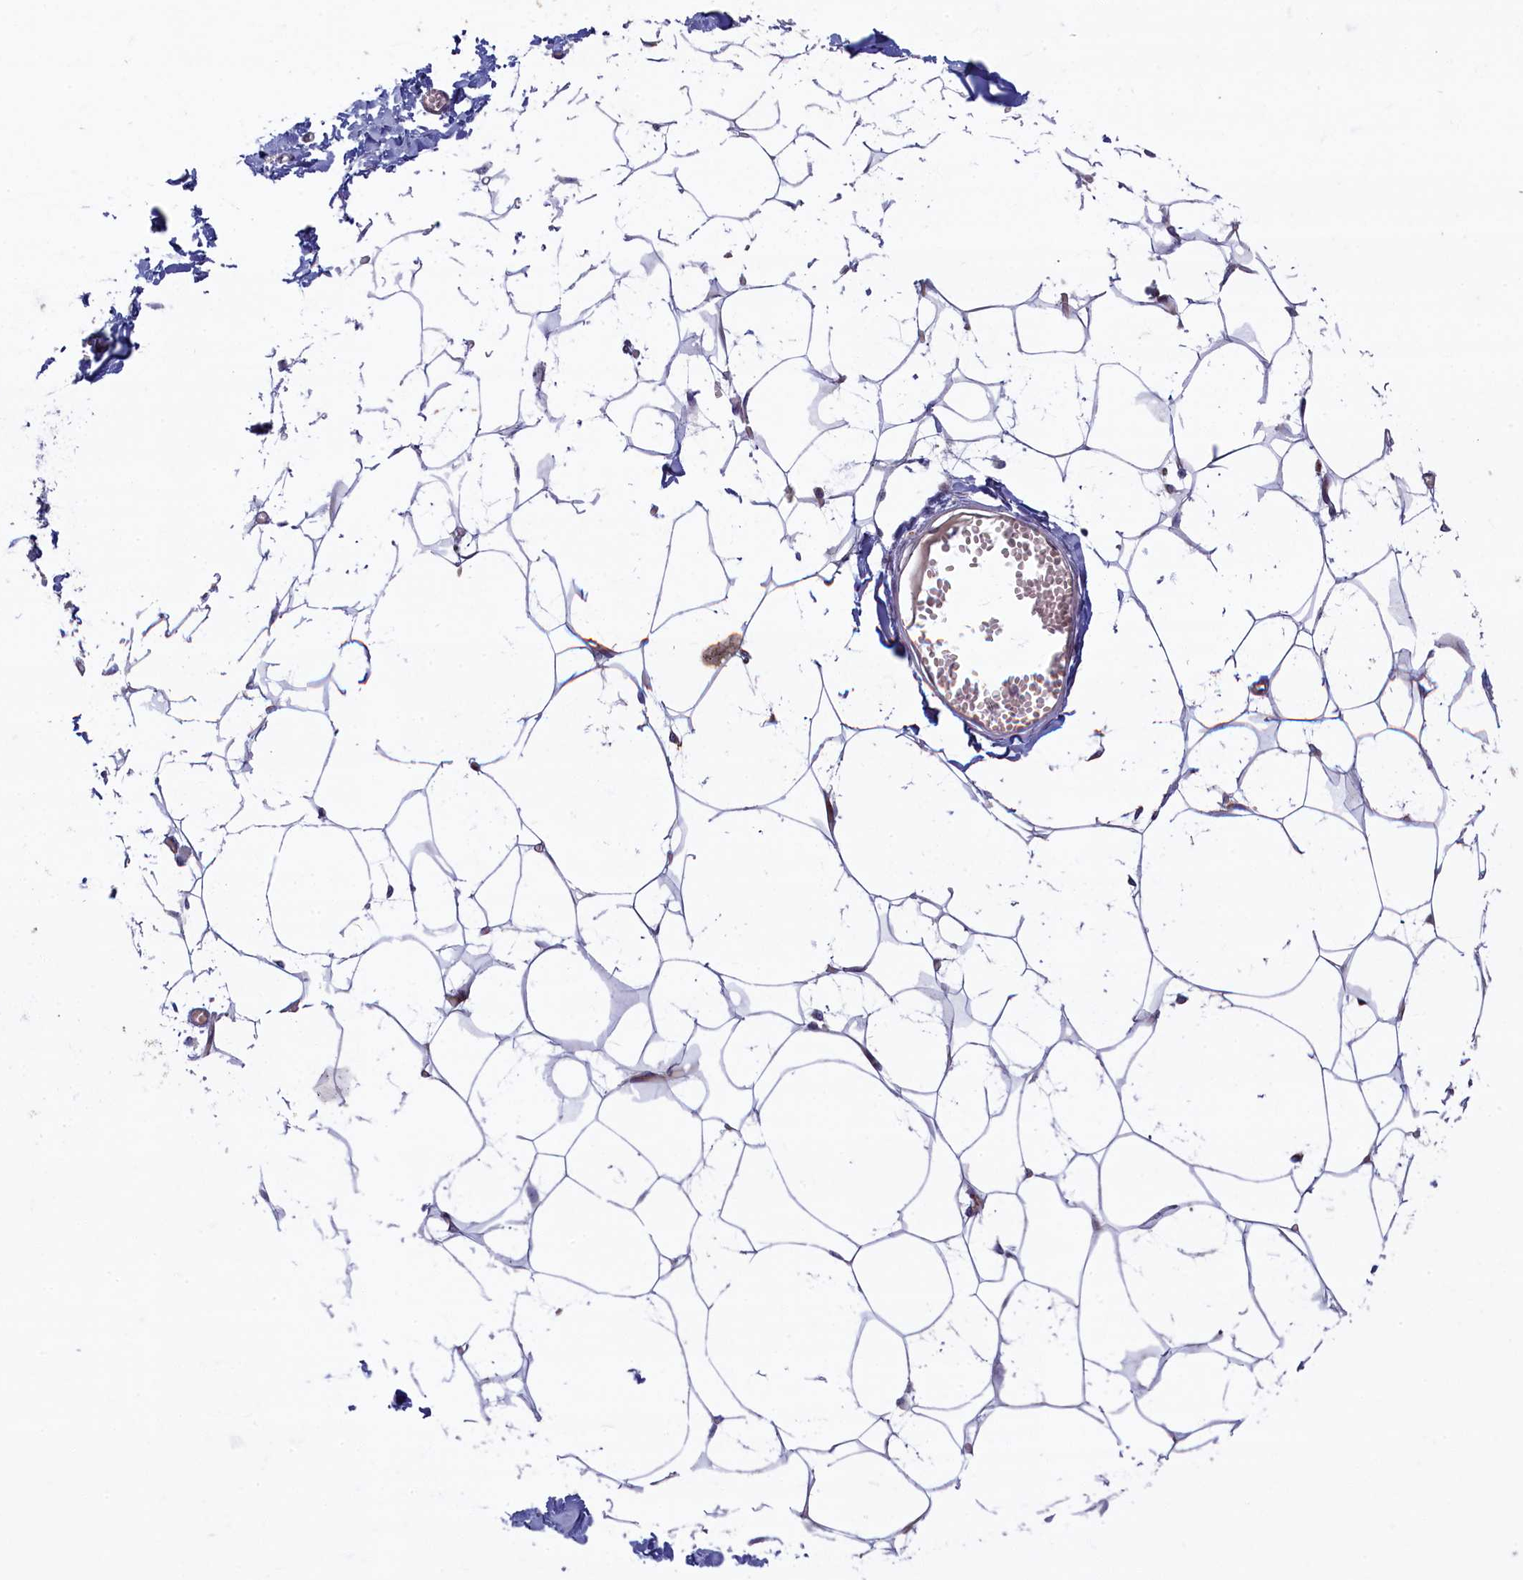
{"staining": {"intensity": "negative", "quantity": "none", "location": "none"}, "tissue": "breast", "cell_type": "Adipocytes", "image_type": "normal", "snomed": [{"axis": "morphology", "description": "Normal tissue, NOS"}, {"axis": "topography", "description": "Breast"}], "caption": "This is an immunohistochemistry (IHC) photomicrograph of benign human breast. There is no staining in adipocytes.", "gene": "FCSK", "patient": {"sex": "female", "age": 27}}